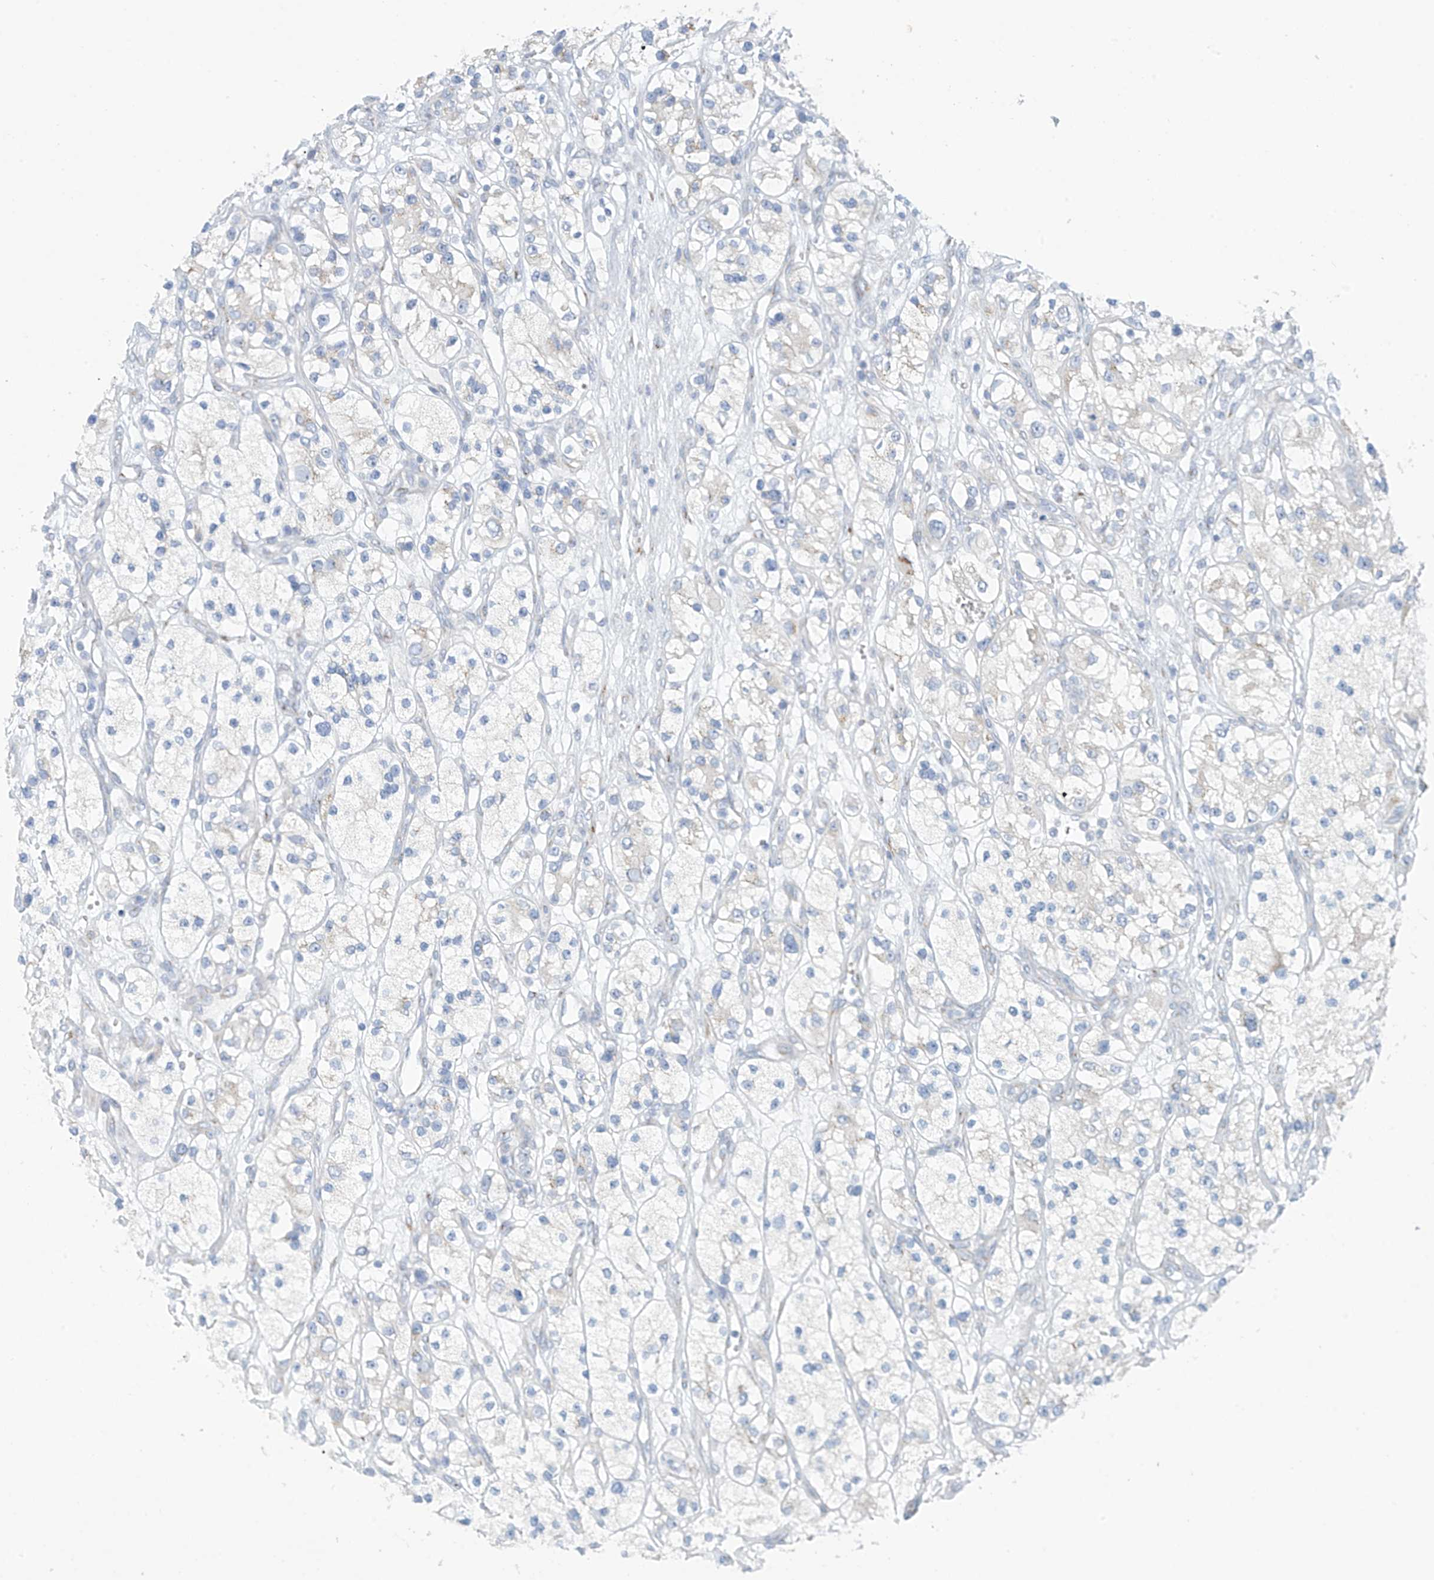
{"staining": {"intensity": "negative", "quantity": "none", "location": "none"}, "tissue": "renal cancer", "cell_type": "Tumor cells", "image_type": "cancer", "snomed": [{"axis": "morphology", "description": "Adenocarcinoma, NOS"}, {"axis": "topography", "description": "Kidney"}], "caption": "Human renal cancer stained for a protein using immunohistochemistry (IHC) reveals no staining in tumor cells.", "gene": "TRMT2B", "patient": {"sex": "female", "age": 57}}